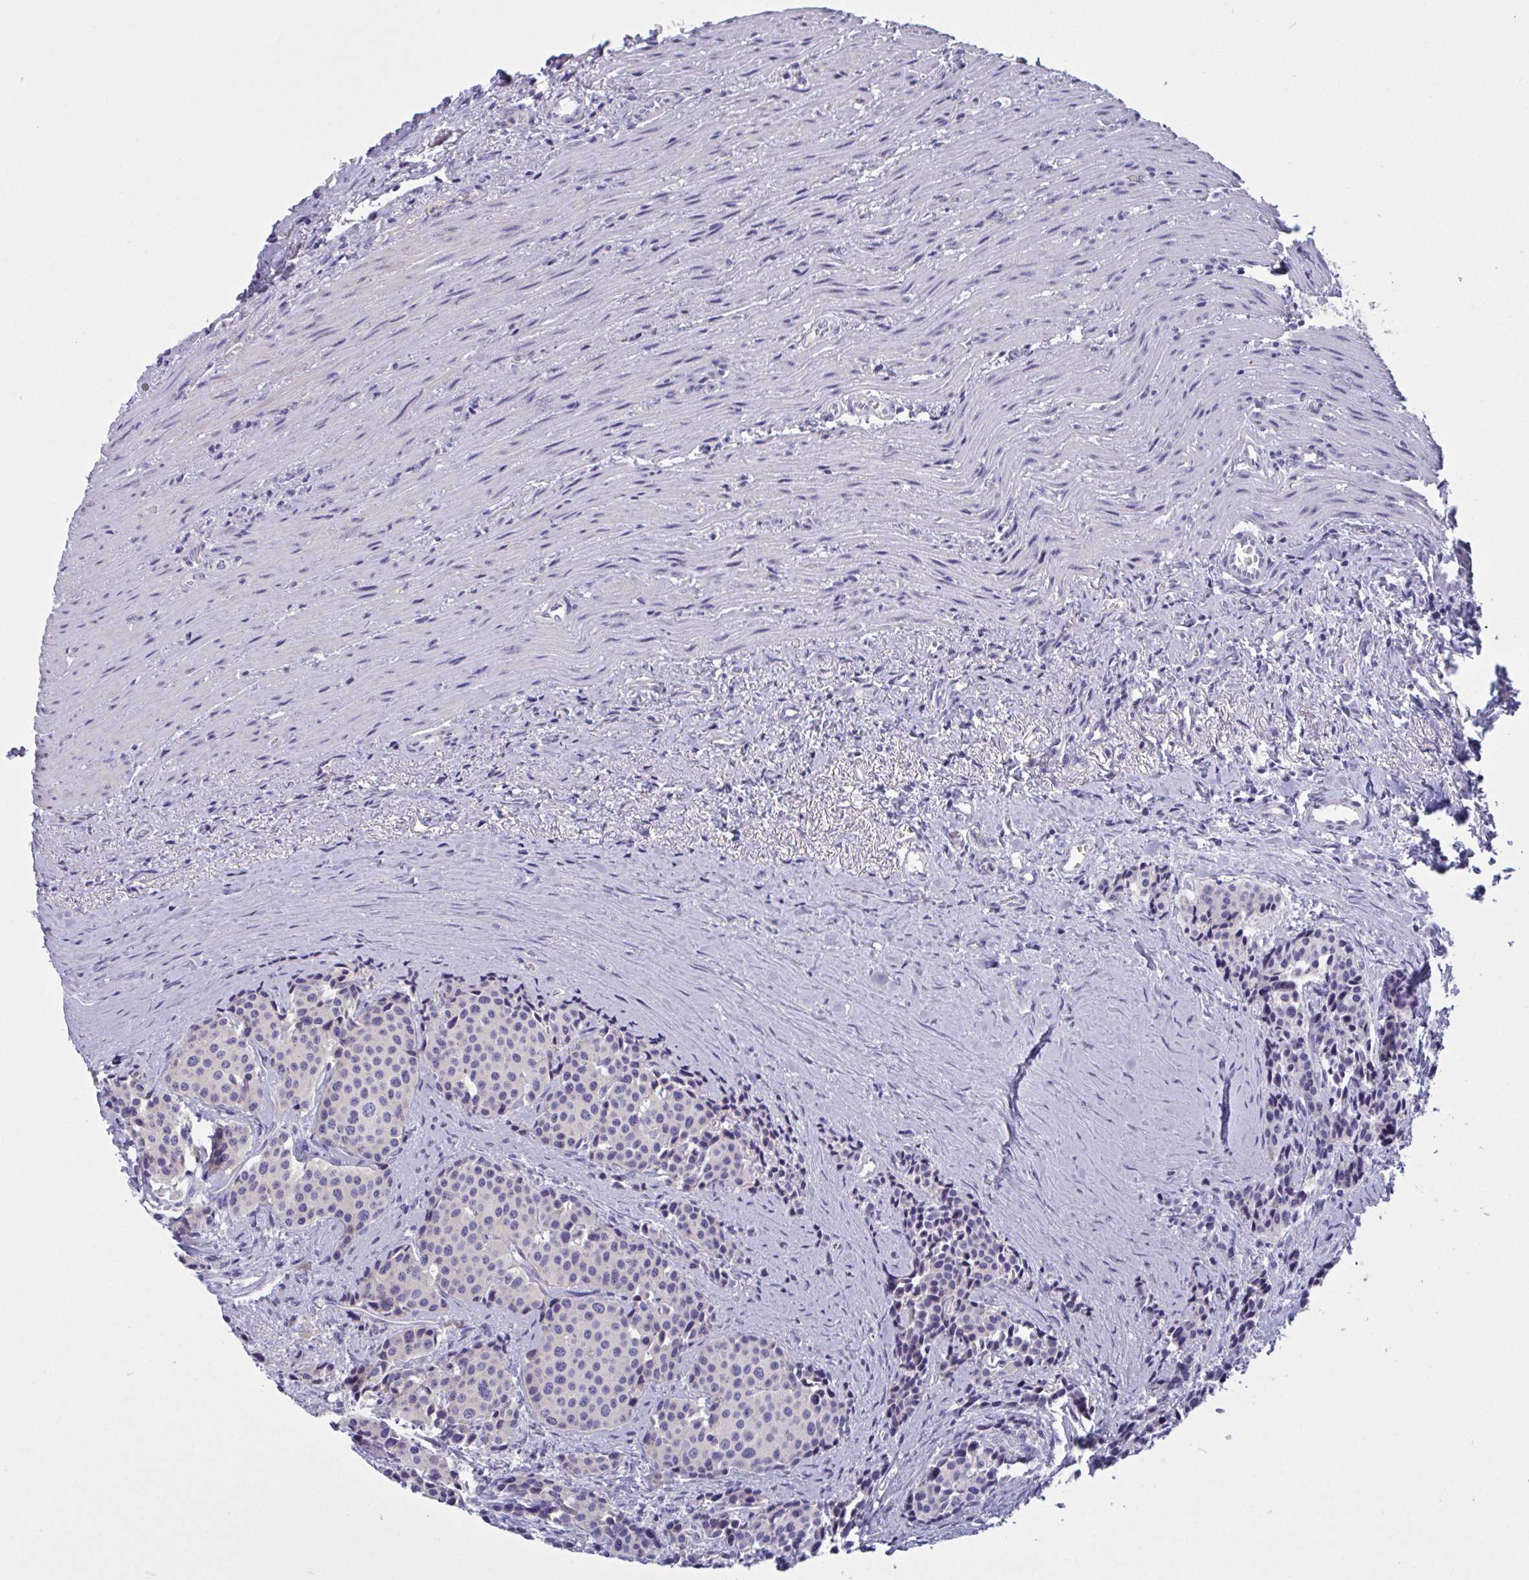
{"staining": {"intensity": "negative", "quantity": "none", "location": "none"}, "tissue": "carcinoid", "cell_type": "Tumor cells", "image_type": "cancer", "snomed": [{"axis": "morphology", "description": "Carcinoid, malignant, NOS"}, {"axis": "topography", "description": "Small intestine"}], "caption": "An image of human malignant carcinoid is negative for staining in tumor cells. Brightfield microscopy of IHC stained with DAB (brown) and hematoxylin (blue), captured at high magnification.", "gene": "OXLD1", "patient": {"sex": "male", "age": 73}}